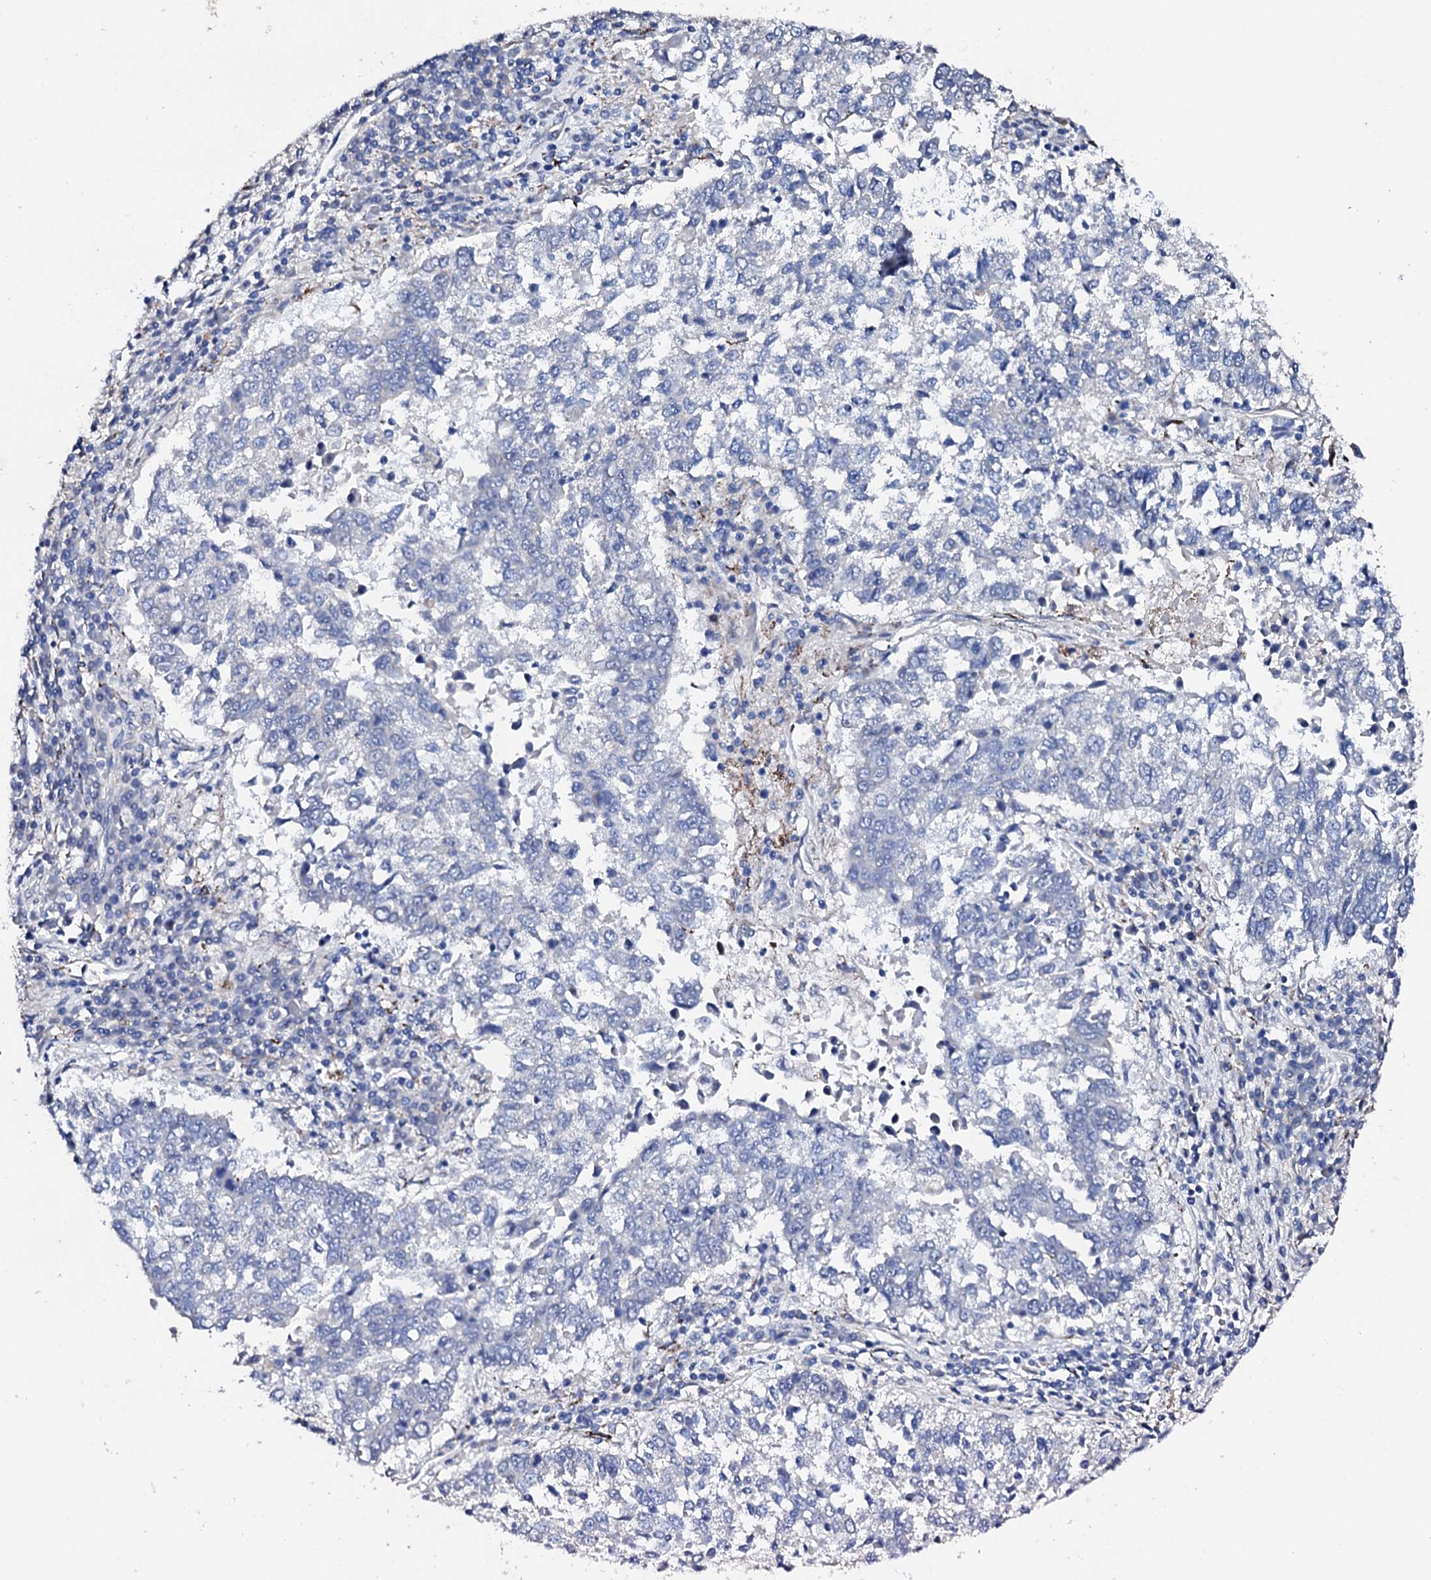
{"staining": {"intensity": "negative", "quantity": "none", "location": "none"}, "tissue": "lung cancer", "cell_type": "Tumor cells", "image_type": "cancer", "snomed": [{"axis": "morphology", "description": "Squamous cell carcinoma, NOS"}, {"axis": "topography", "description": "Lung"}], "caption": "There is no significant staining in tumor cells of lung cancer.", "gene": "KLHL32", "patient": {"sex": "male", "age": 73}}